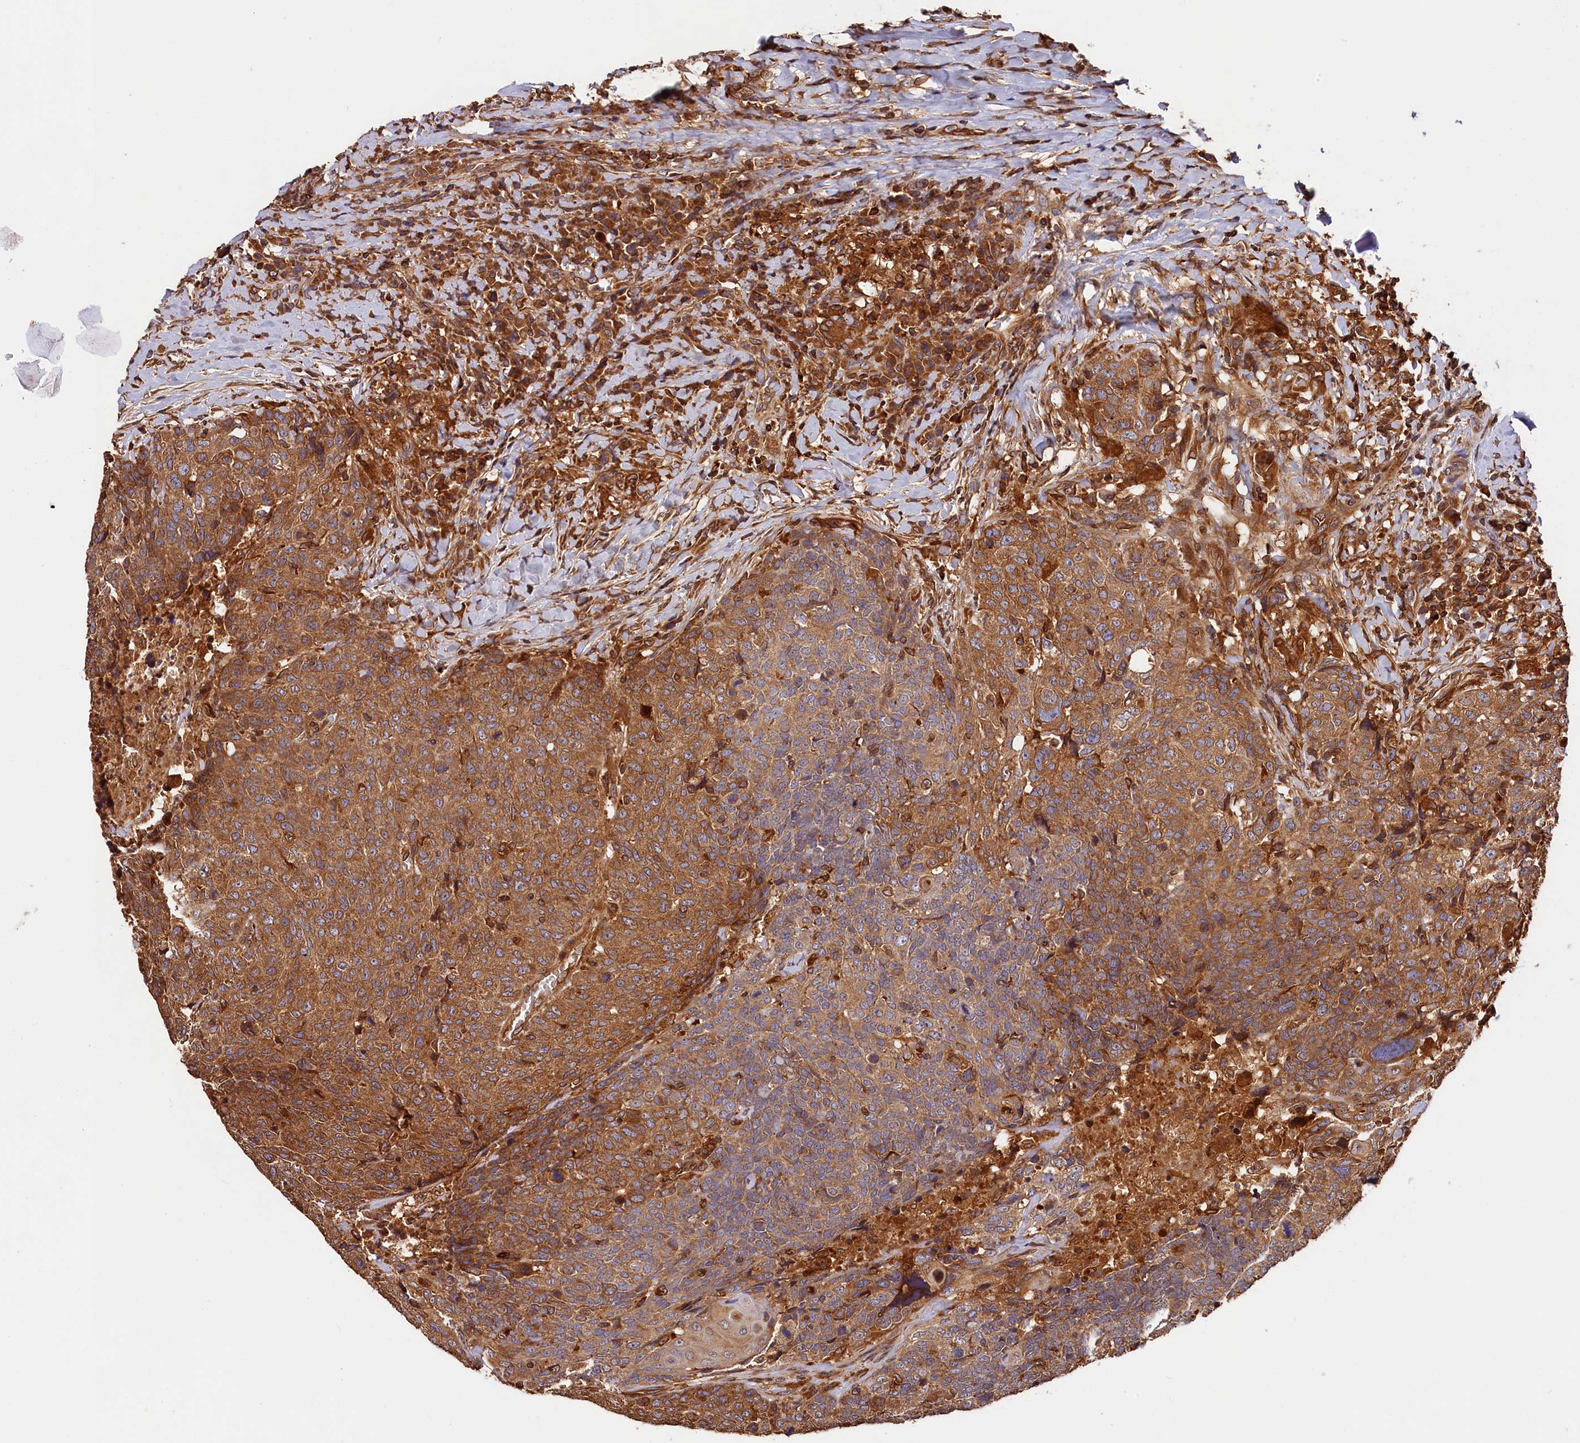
{"staining": {"intensity": "moderate", "quantity": ">75%", "location": "cytoplasmic/membranous"}, "tissue": "head and neck cancer", "cell_type": "Tumor cells", "image_type": "cancer", "snomed": [{"axis": "morphology", "description": "Squamous cell carcinoma, NOS"}, {"axis": "topography", "description": "Head-Neck"}], "caption": "Immunohistochemical staining of squamous cell carcinoma (head and neck) displays medium levels of moderate cytoplasmic/membranous expression in about >75% of tumor cells.", "gene": "HMOX2", "patient": {"sex": "male", "age": 66}}